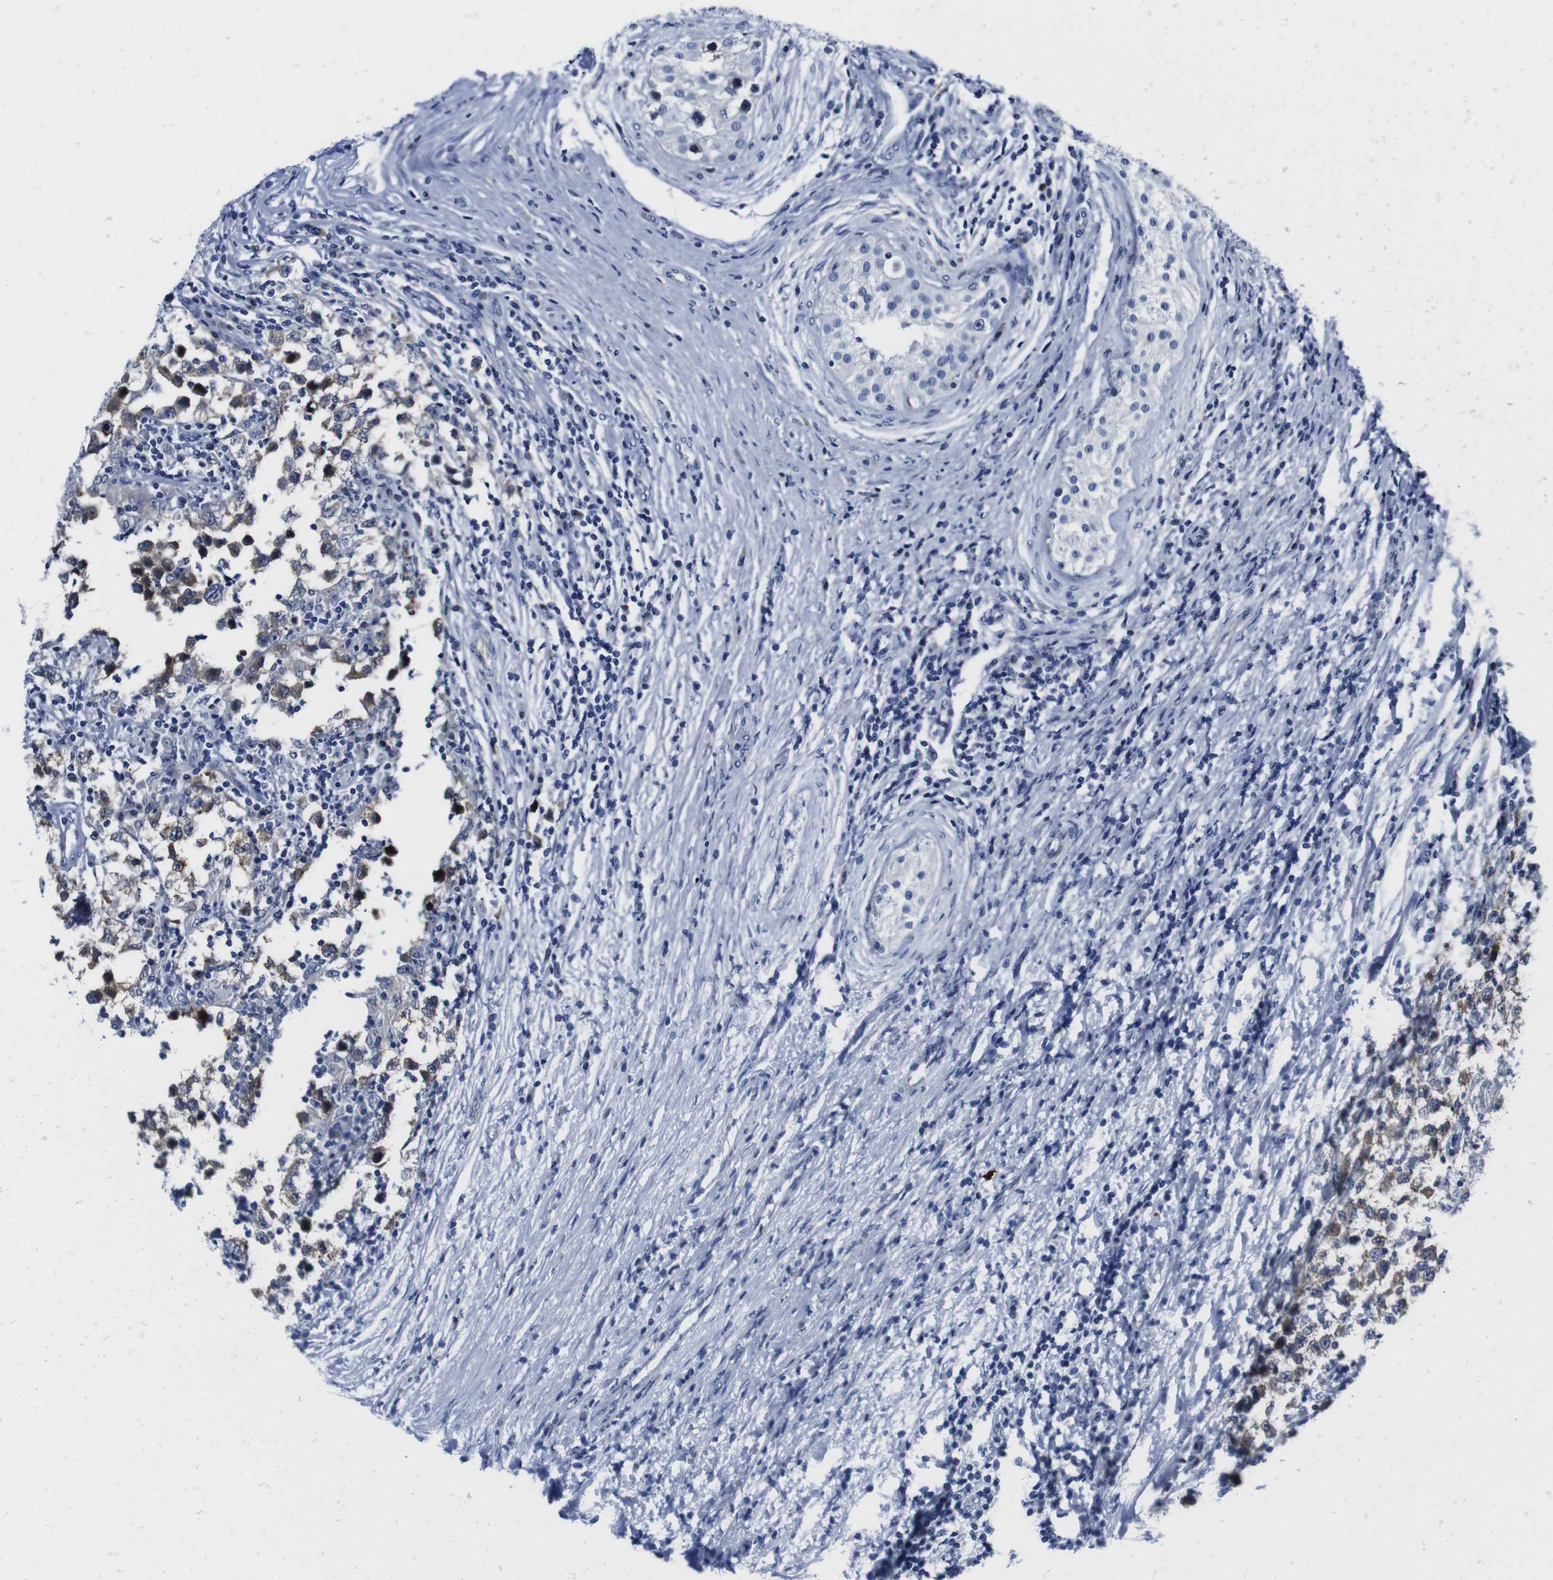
{"staining": {"intensity": "moderate", "quantity": "25%-75%", "location": "cytoplasmic/membranous"}, "tissue": "testis cancer", "cell_type": "Tumor cells", "image_type": "cancer", "snomed": [{"axis": "morphology", "description": "Carcinoma, Embryonal, NOS"}, {"axis": "topography", "description": "Testis"}], "caption": "Protein expression analysis of testis embryonal carcinoma reveals moderate cytoplasmic/membranous positivity in about 25%-75% of tumor cells.", "gene": "EIF4A1", "patient": {"sex": "male", "age": 21}}